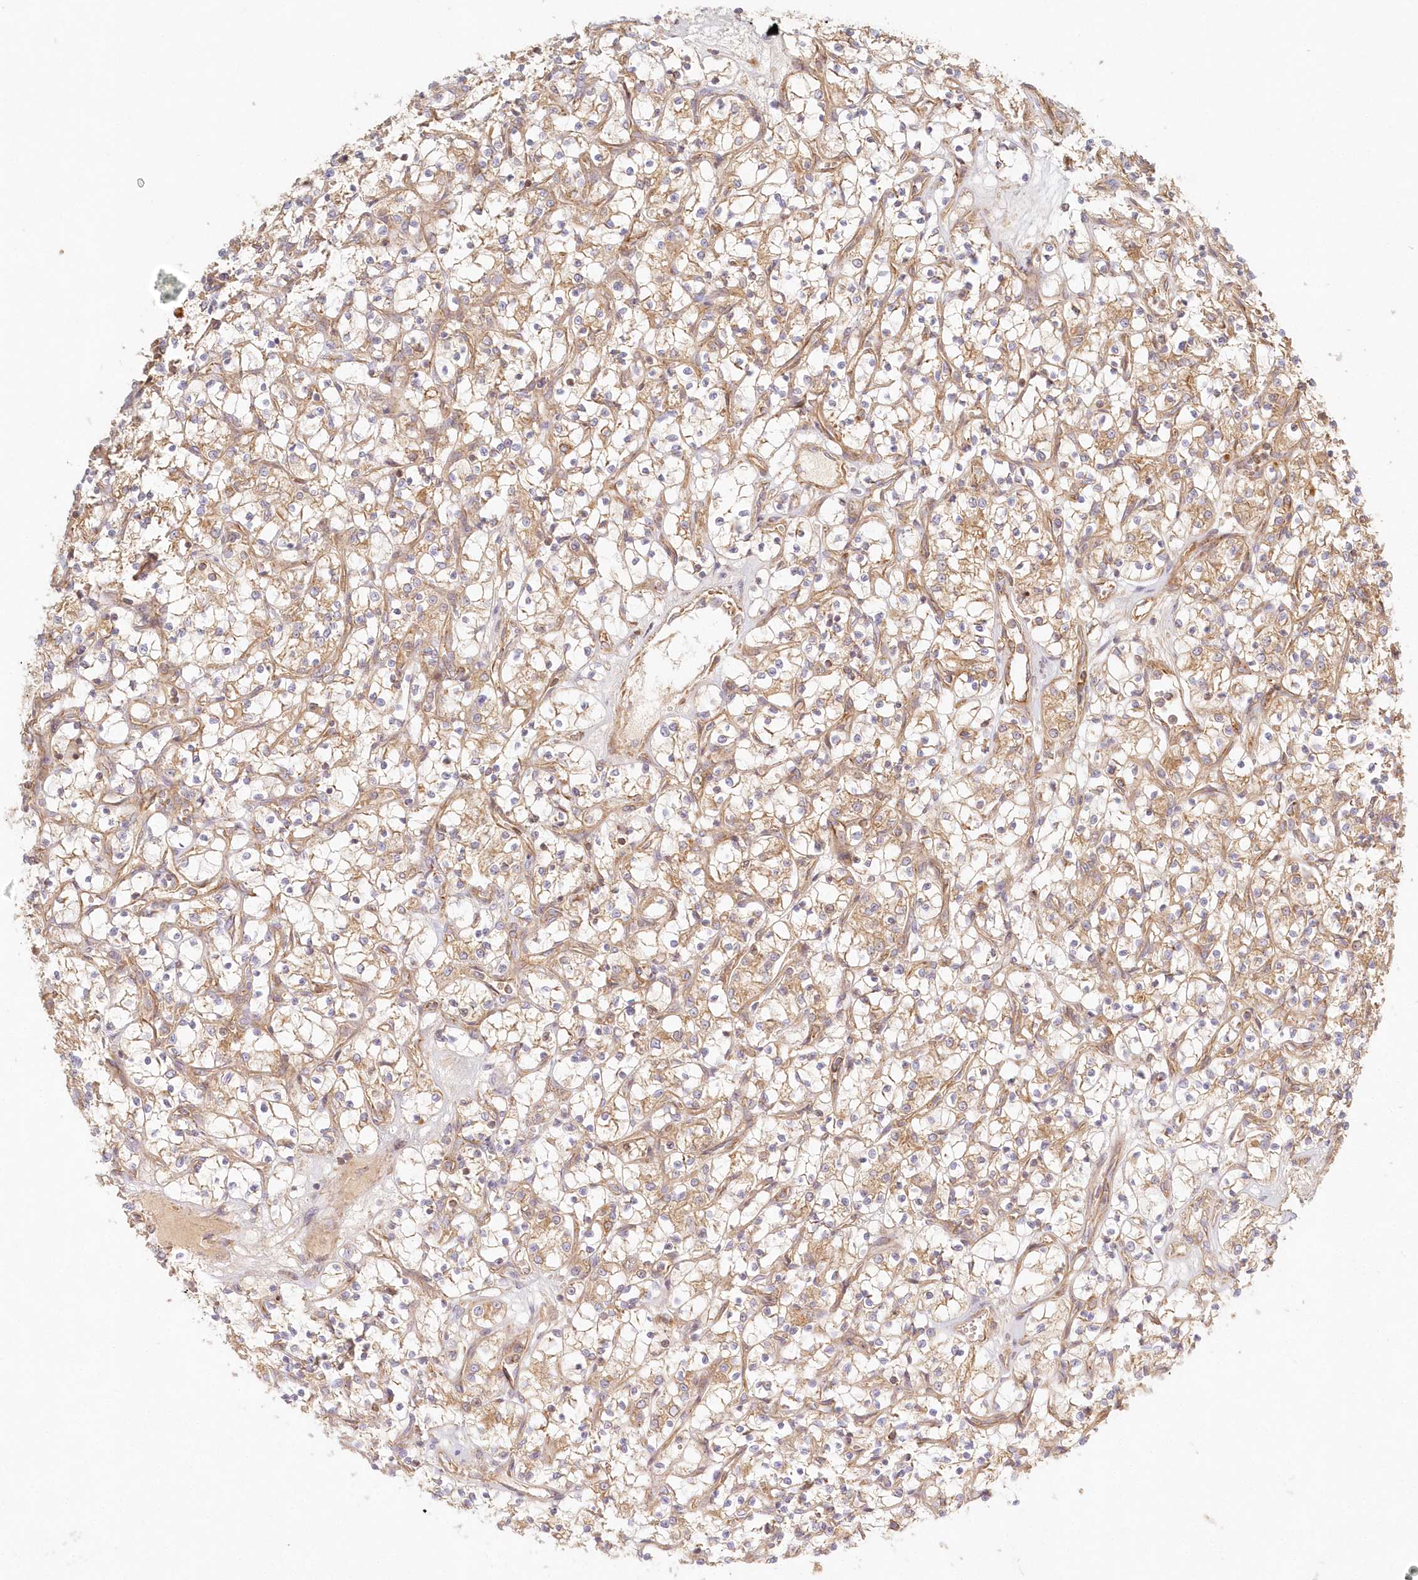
{"staining": {"intensity": "moderate", "quantity": ">75%", "location": "cytoplasmic/membranous"}, "tissue": "renal cancer", "cell_type": "Tumor cells", "image_type": "cancer", "snomed": [{"axis": "morphology", "description": "Adenocarcinoma, NOS"}, {"axis": "topography", "description": "Kidney"}], "caption": "Brown immunohistochemical staining in human renal cancer displays moderate cytoplasmic/membranous staining in about >75% of tumor cells. Nuclei are stained in blue.", "gene": "KIAA0232", "patient": {"sex": "female", "age": 69}}